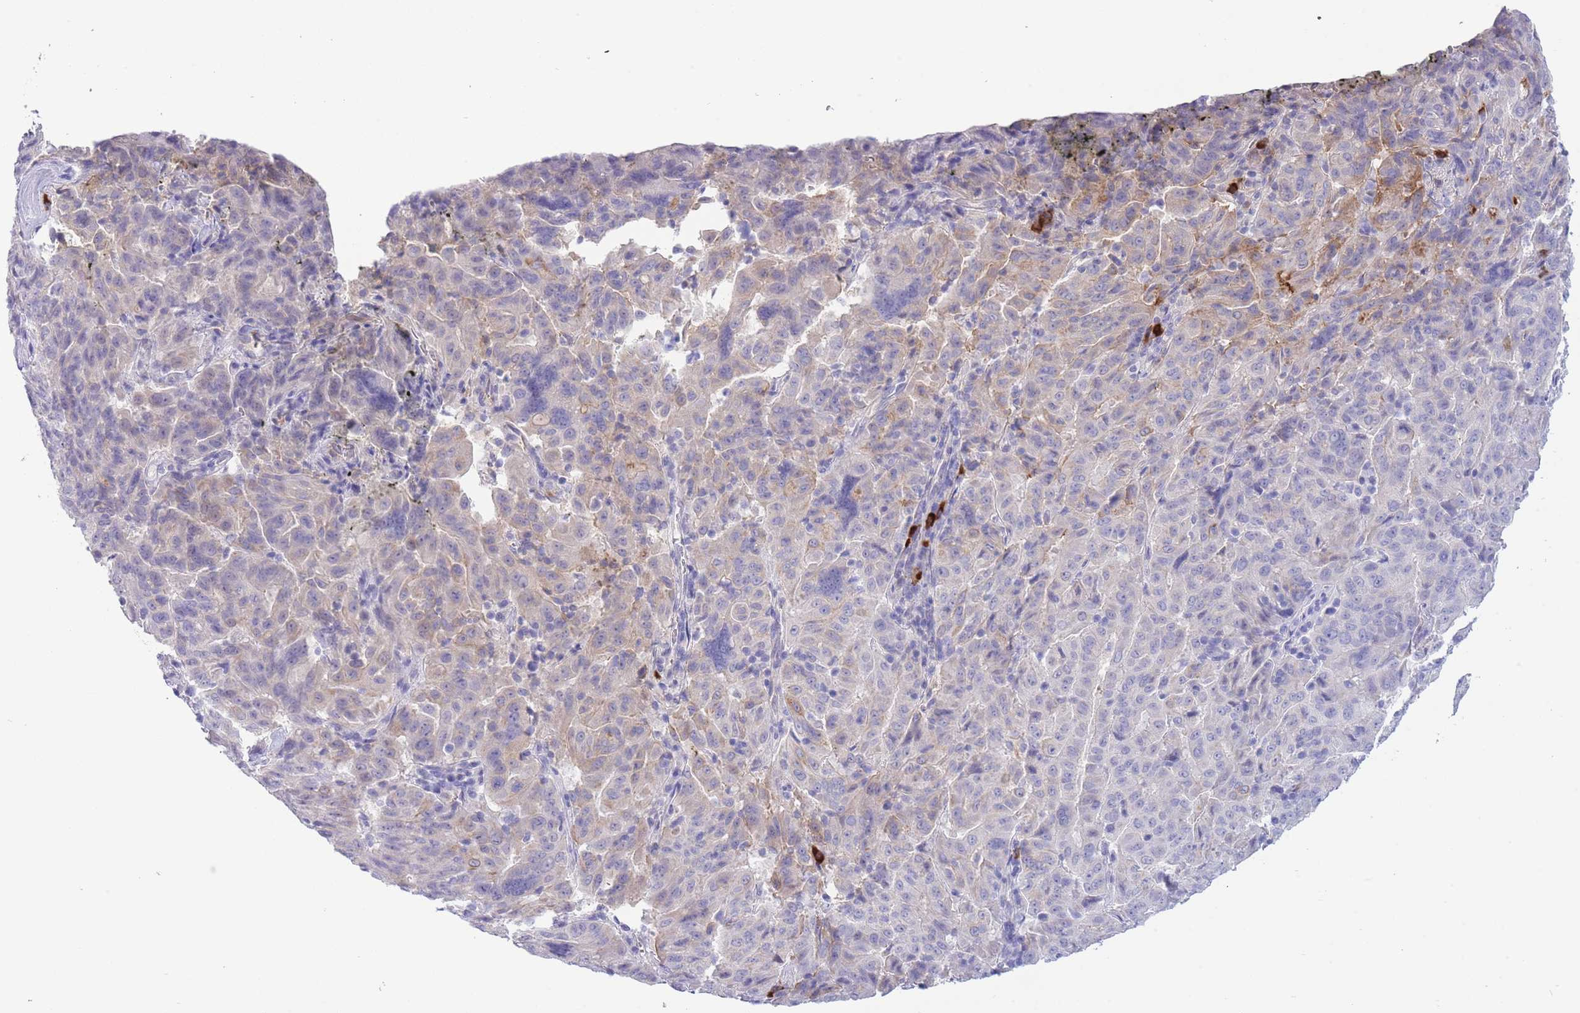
{"staining": {"intensity": "weak", "quantity": "<25%", "location": "cytoplasmic/membranous"}, "tissue": "pancreatic cancer", "cell_type": "Tumor cells", "image_type": "cancer", "snomed": [{"axis": "morphology", "description": "Adenocarcinoma, NOS"}, {"axis": "topography", "description": "Pancreas"}], "caption": "This is an IHC histopathology image of human pancreatic cancer (adenocarcinoma). There is no positivity in tumor cells.", "gene": "ASAP3", "patient": {"sex": "male", "age": 63}}